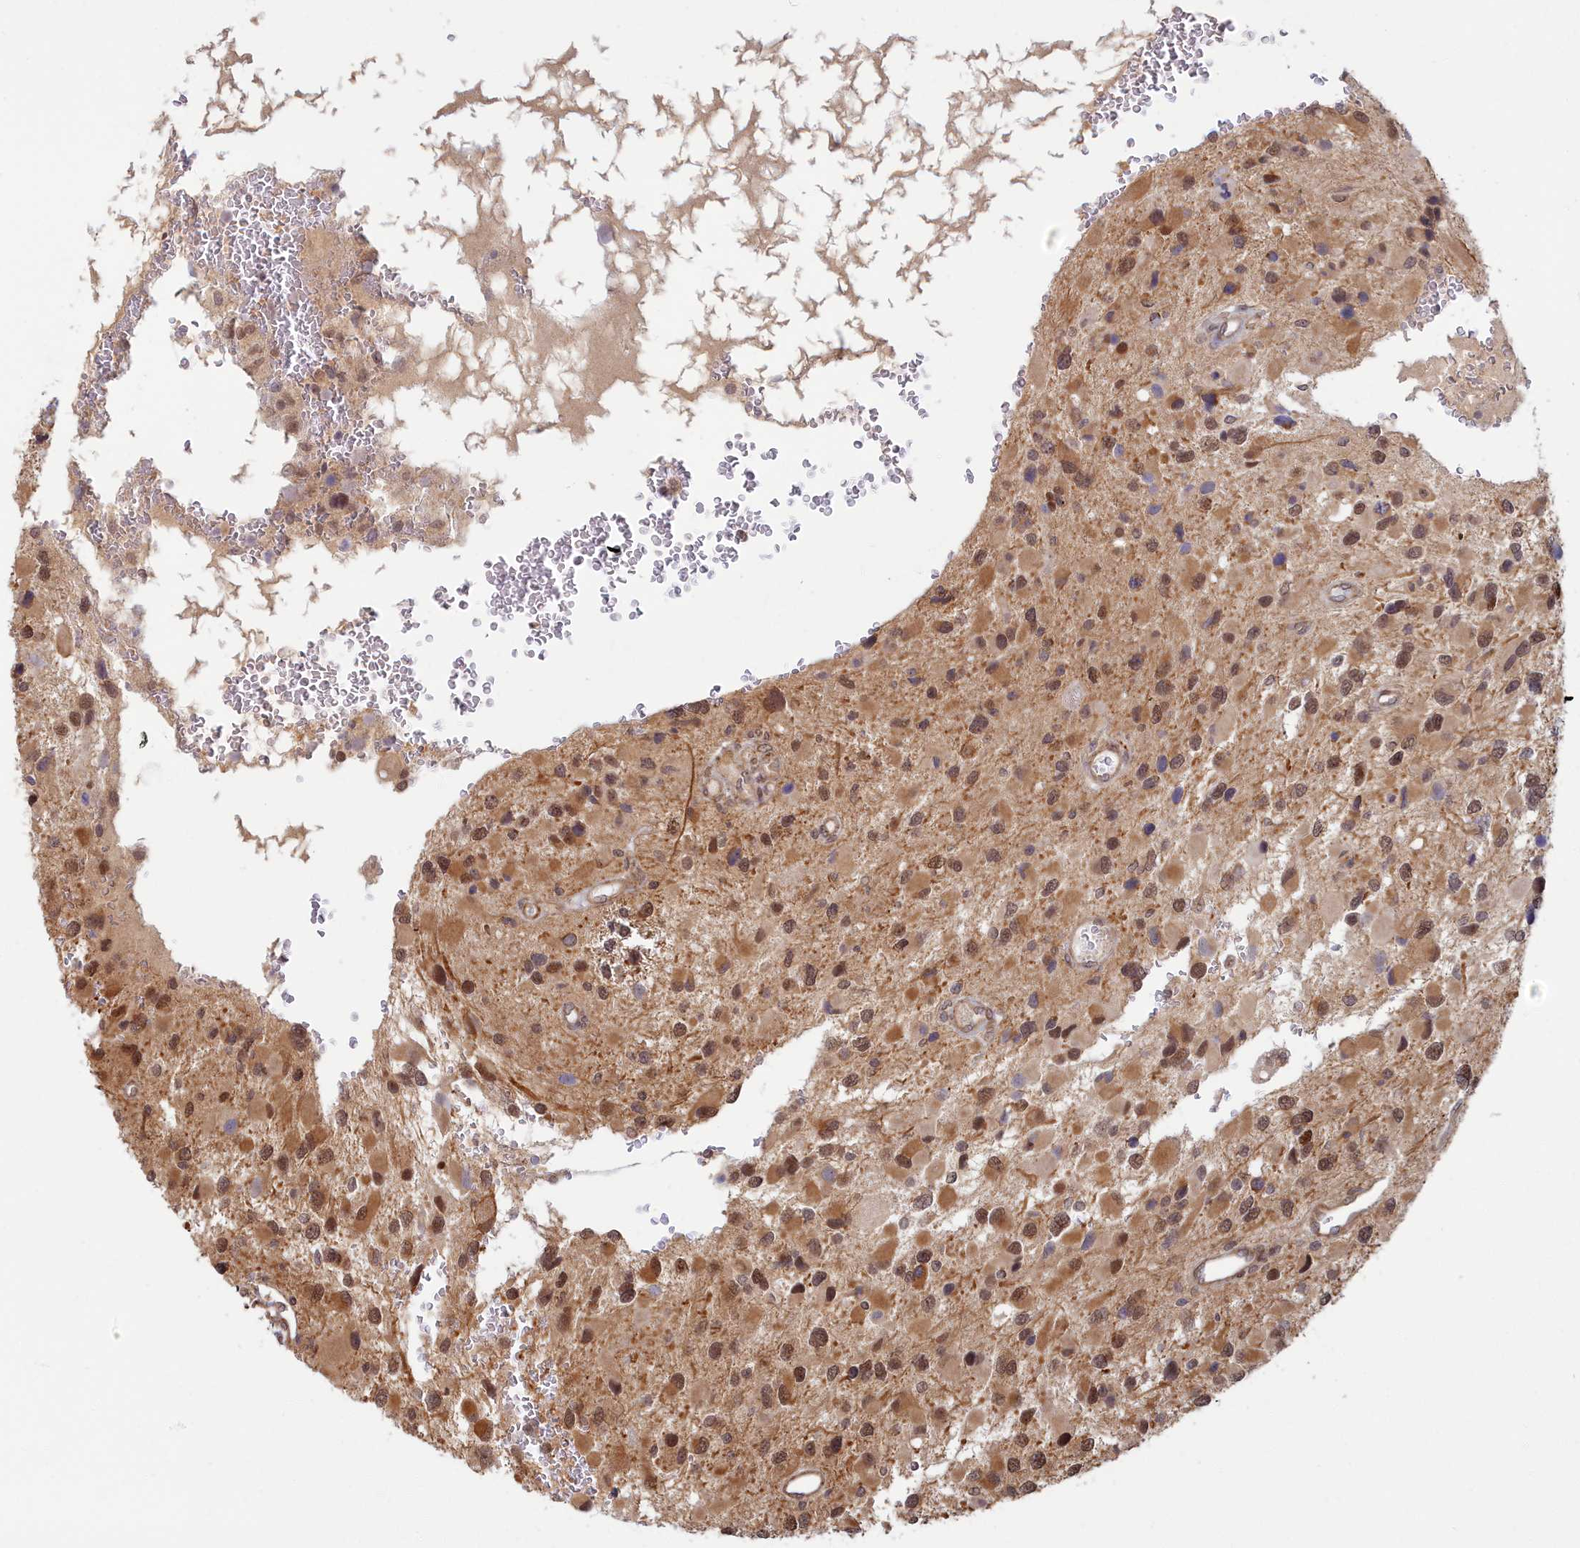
{"staining": {"intensity": "moderate", "quantity": ">75%", "location": "cytoplasmic/membranous,nuclear"}, "tissue": "glioma", "cell_type": "Tumor cells", "image_type": "cancer", "snomed": [{"axis": "morphology", "description": "Glioma, malignant, High grade"}, {"axis": "topography", "description": "Brain"}], "caption": "Glioma stained with a brown dye demonstrates moderate cytoplasmic/membranous and nuclear positive staining in about >75% of tumor cells.", "gene": "MAK16", "patient": {"sex": "male", "age": 53}}